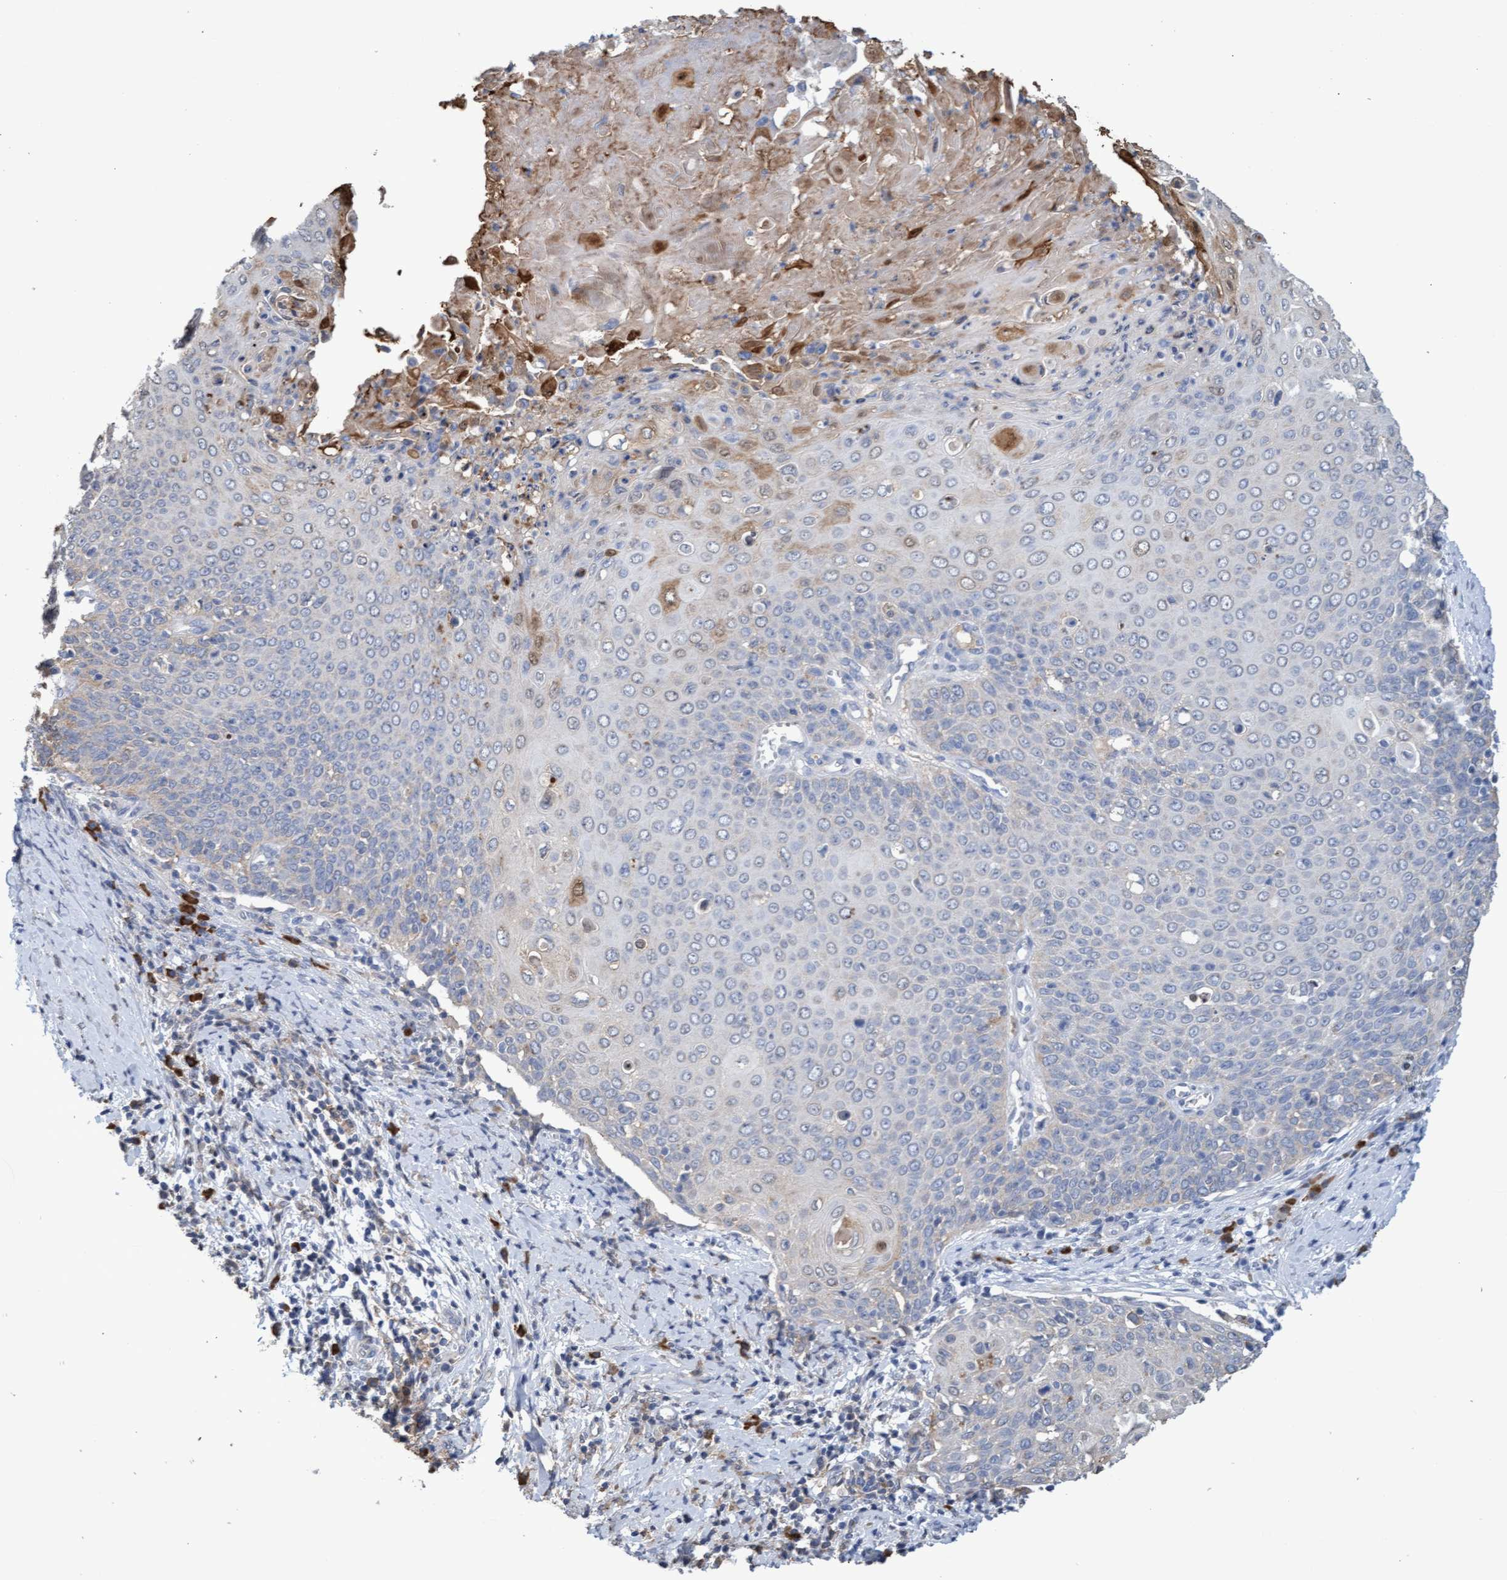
{"staining": {"intensity": "negative", "quantity": "none", "location": "none"}, "tissue": "cervical cancer", "cell_type": "Tumor cells", "image_type": "cancer", "snomed": [{"axis": "morphology", "description": "Squamous cell carcinoma, NOS"}, {"axis": "topography", "description": "Cervix"}], "caption": "An immunohistochemistry (IHC) micrograph of cervical squamous cell carcinoma is shown. There is no staining in tumor cells of cervical squamous cell carcinoma.", "gene": "GPR39", "patient": {"sex": "female", "age": 39}}